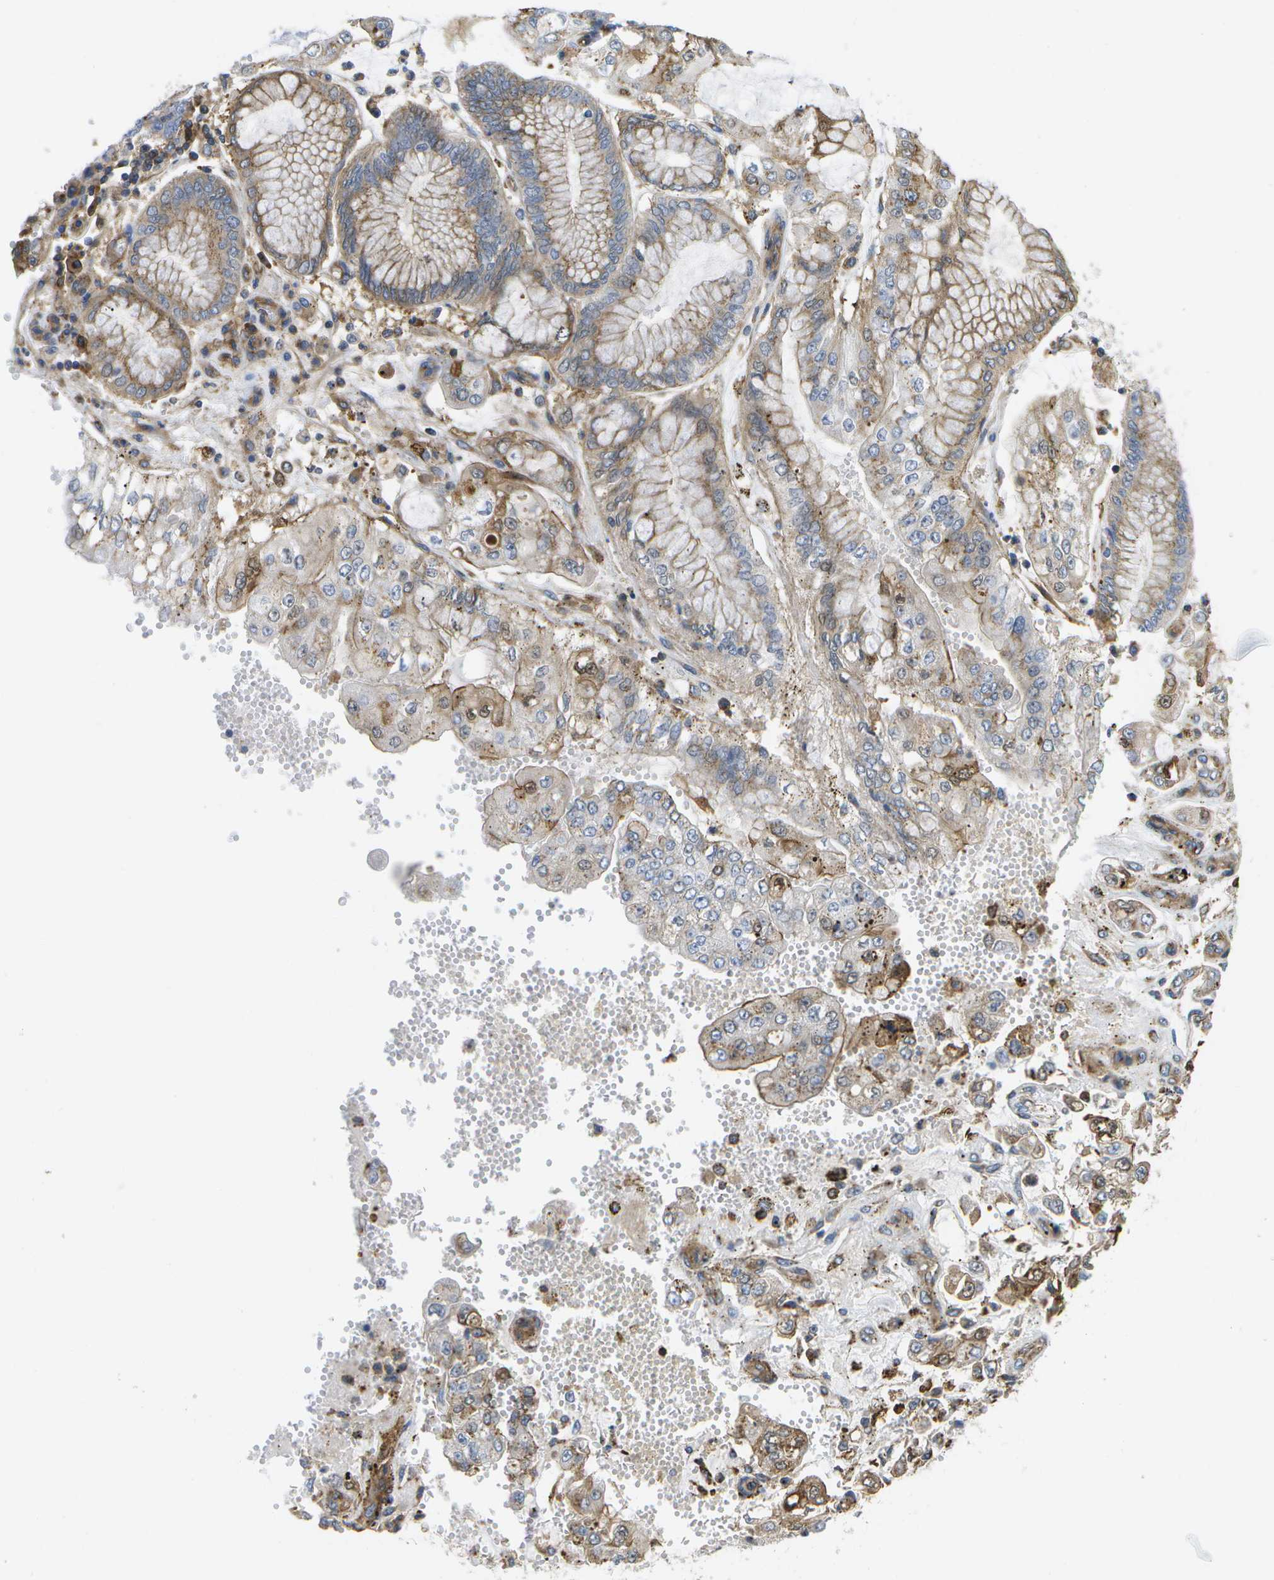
{"staining": {"intensity": "moderate", "quantity": ">75%", "location": "cytoplasmic/membranous"}, "tissue": "stomach cancer", "cell_type": "Tumor cells", "image_type": "cancer", "snomed": [{"axis": "morphology", "description": "Adenocarcinoma, NOS"}, {"axis": "topography", "description": "Stomach"}], "caption": "DAB immunohistochemical staining of human stomach cancer (adenocarcinoma) shows moderate cytoplasmic/membranous protein staining in about >75% of tumor cells.", "gene": "BST2", "patient": {"sex": "male", "age": 76}}